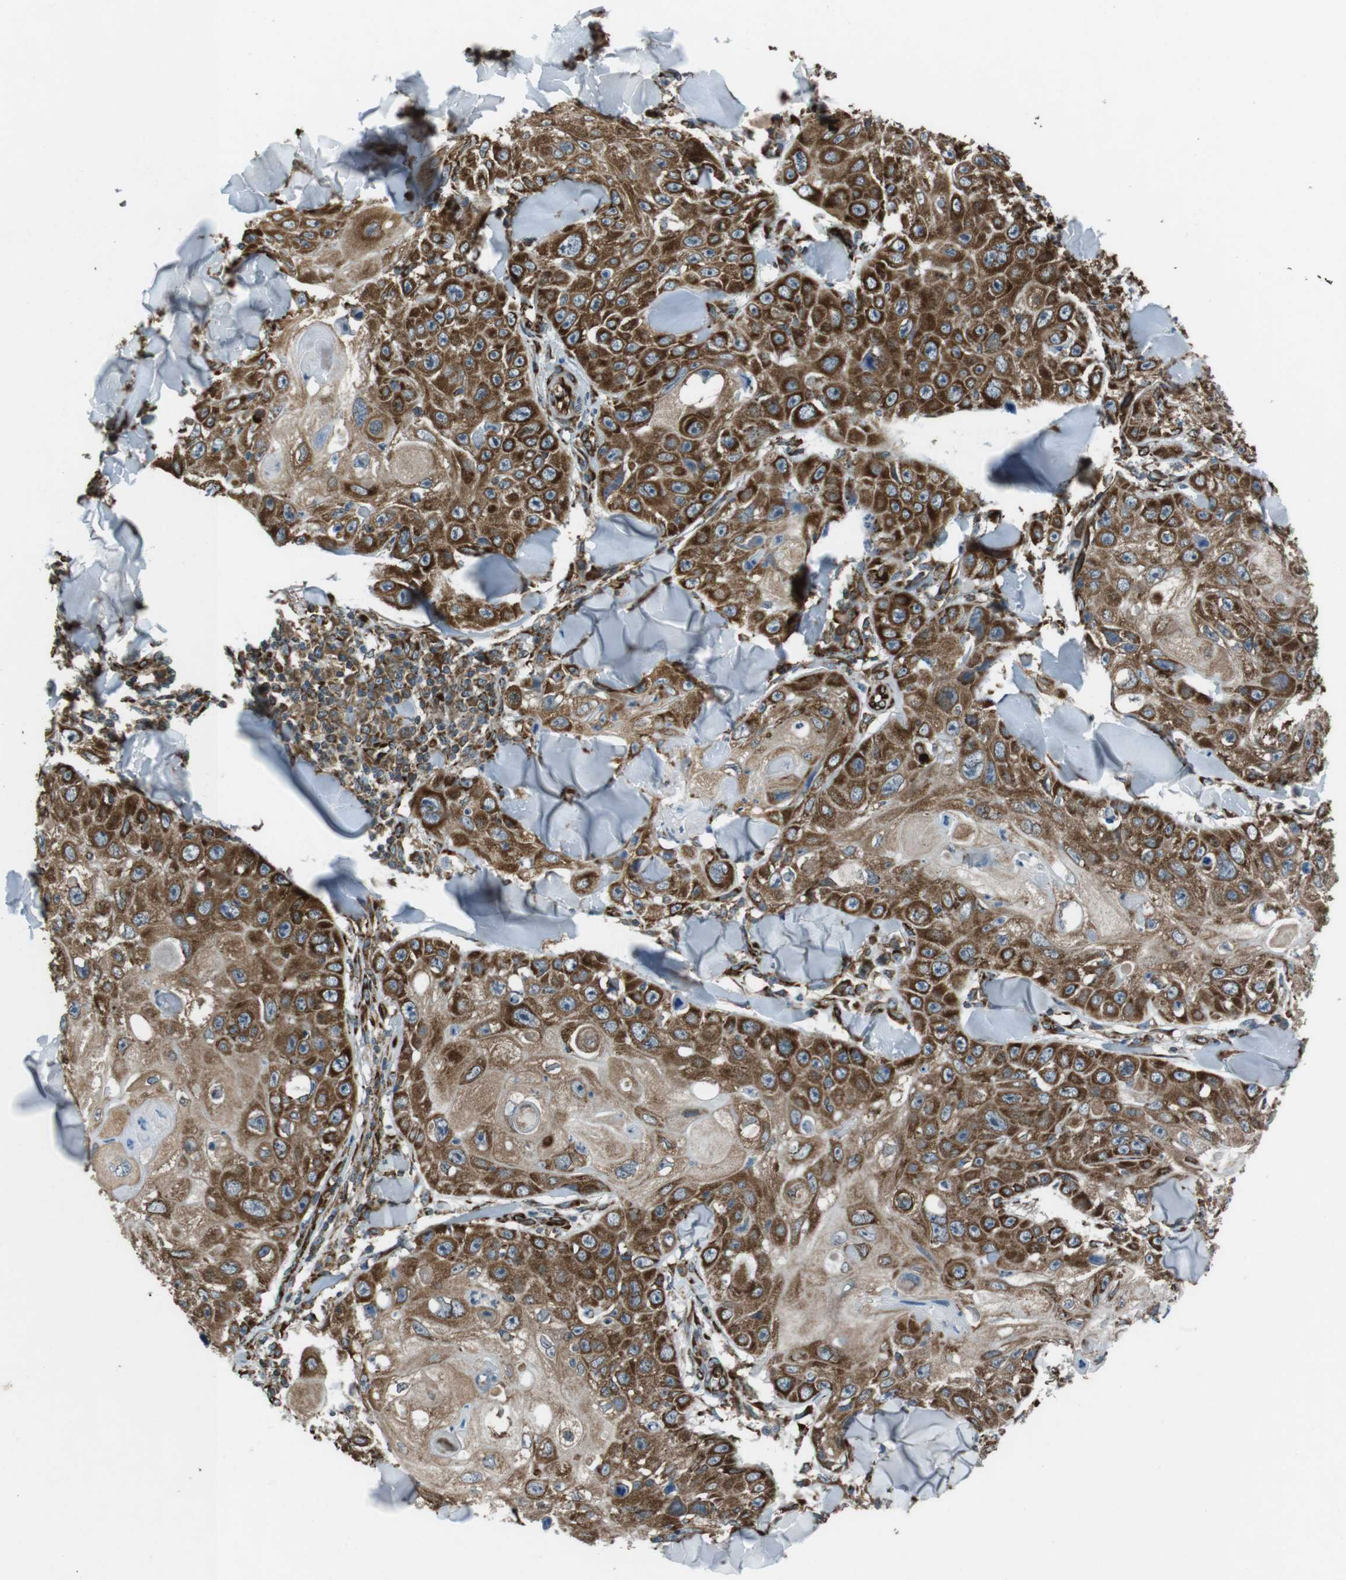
{"staining": {"intensity": "strong", "quantity": ">75%", "location": "cytoplasmic/membranous"}, "tissue": "skin cancer", "cell_type": "Tumor cells", "image_type": "cancer", "snomed": [{"axis": "morphology", "description": "Squamous cell carcinoma, NOS"}, {"axis": "topography", "description": "Skin"}], "caption": "Immunohistochemical staining of skin cancer (squamous cell carcinoma) demonstrates high levels of strong cytoplasmic/membranous expression in approximately >75% of tumor cells. The staining was performed using DAB, with brown indicating positive protein expression. Nuclei are stained blue with hematoxylin.", "gene": "KTN1", "patient": {"sex": "male", "age": 86}}